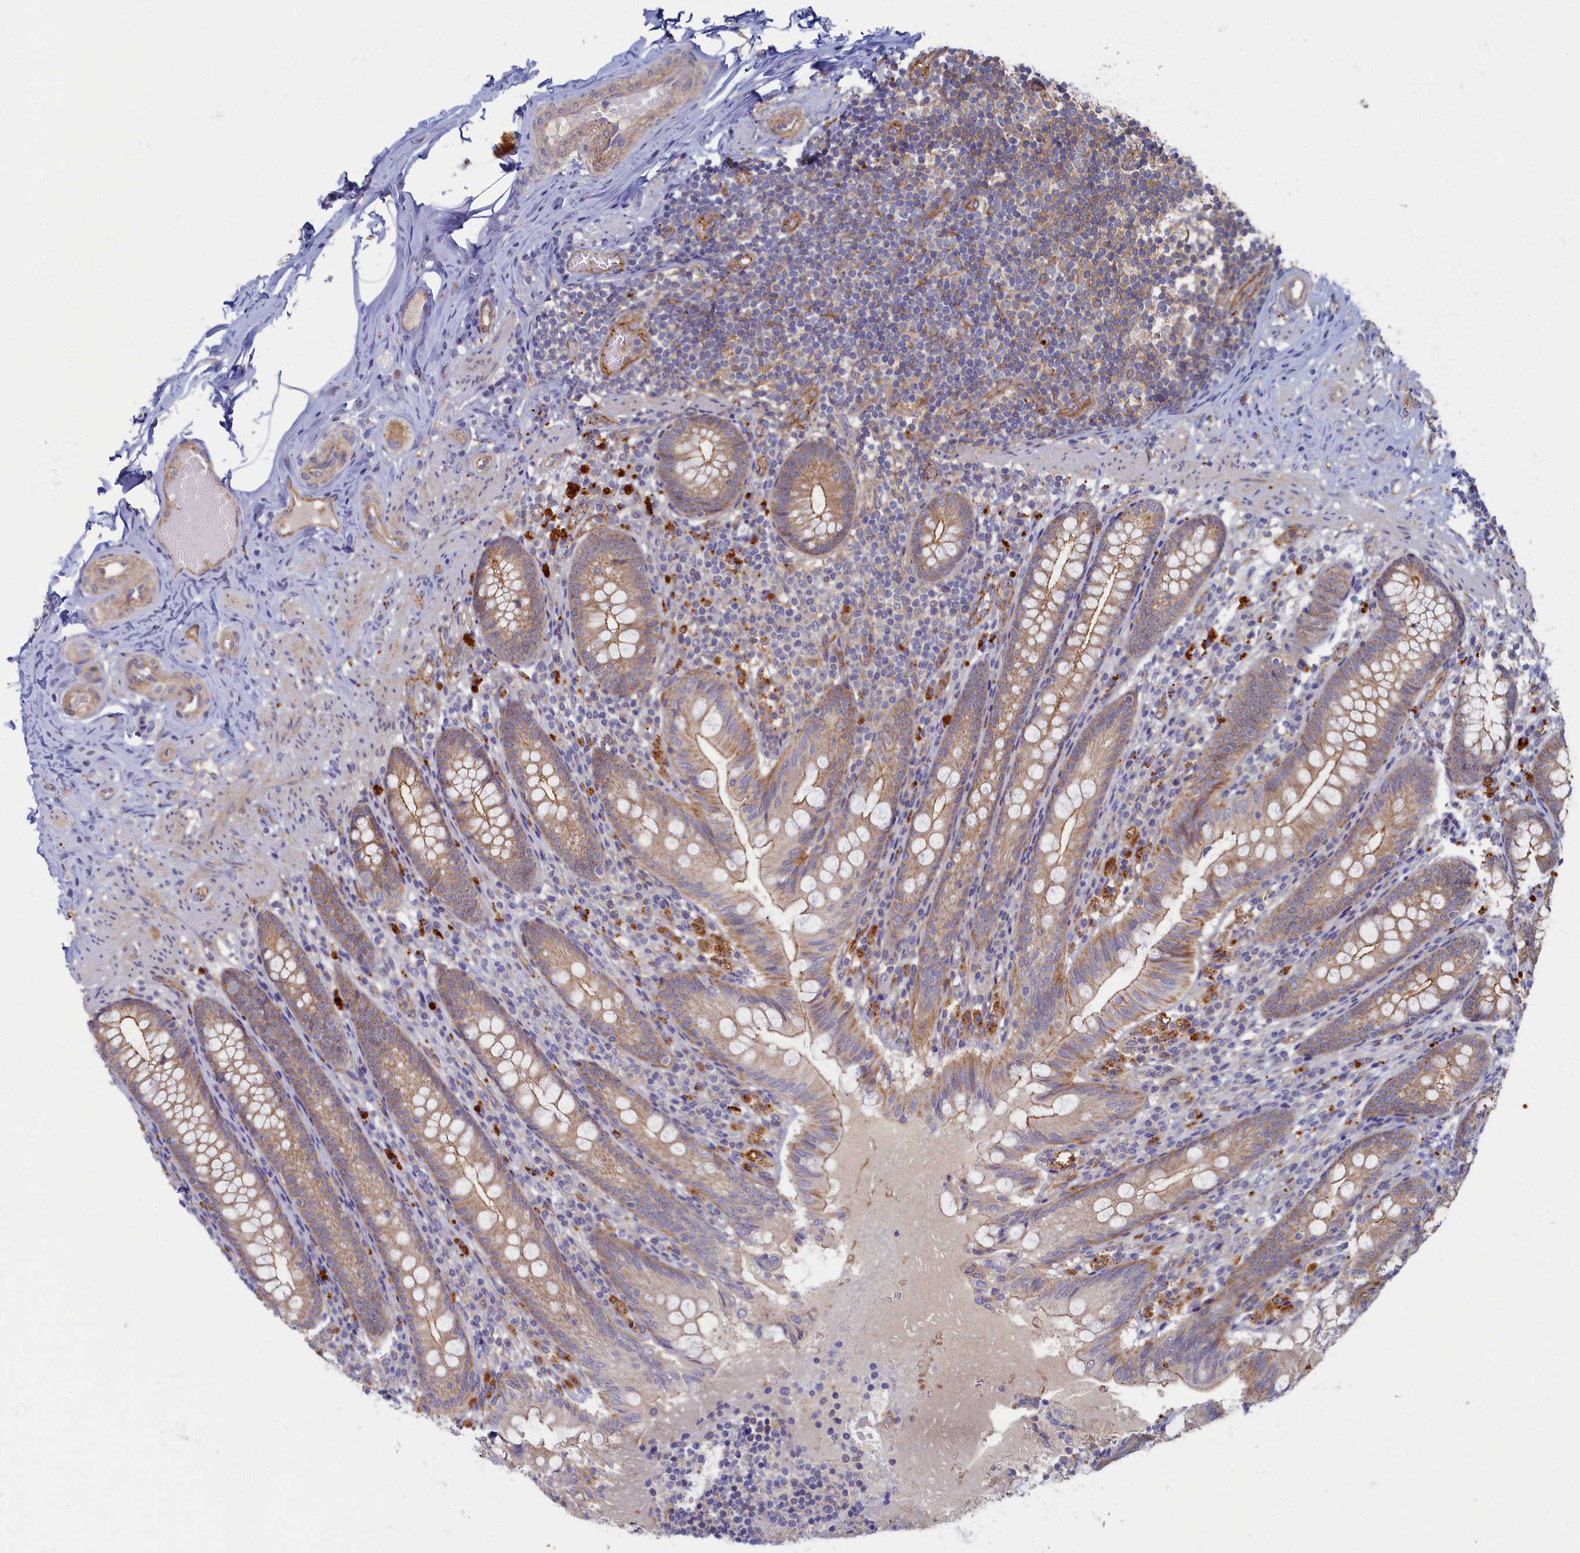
{"staining": {"intensity": "weak", "quantity": "25%-75%", "location": "cytoplasmic/membranous"}, "tissue": "appendix", "cell_type": "Glandular cells", "image_type": "normal", "snomed": [{"axis": "morphology", "description": "Normal tissue, NOS"}, {"axis": "topography", "description": "Appendix"}], "caption": "DAB (3,3'-diaminobenzidine) immunohistochemical staining of unremarkable appendix exhibits weak cytoplasmic/membranous protein staining in approximately 25%-75% of glandular cells.", "gene": "PSMG2", "patient": {"sex": "male", "age": 55}}